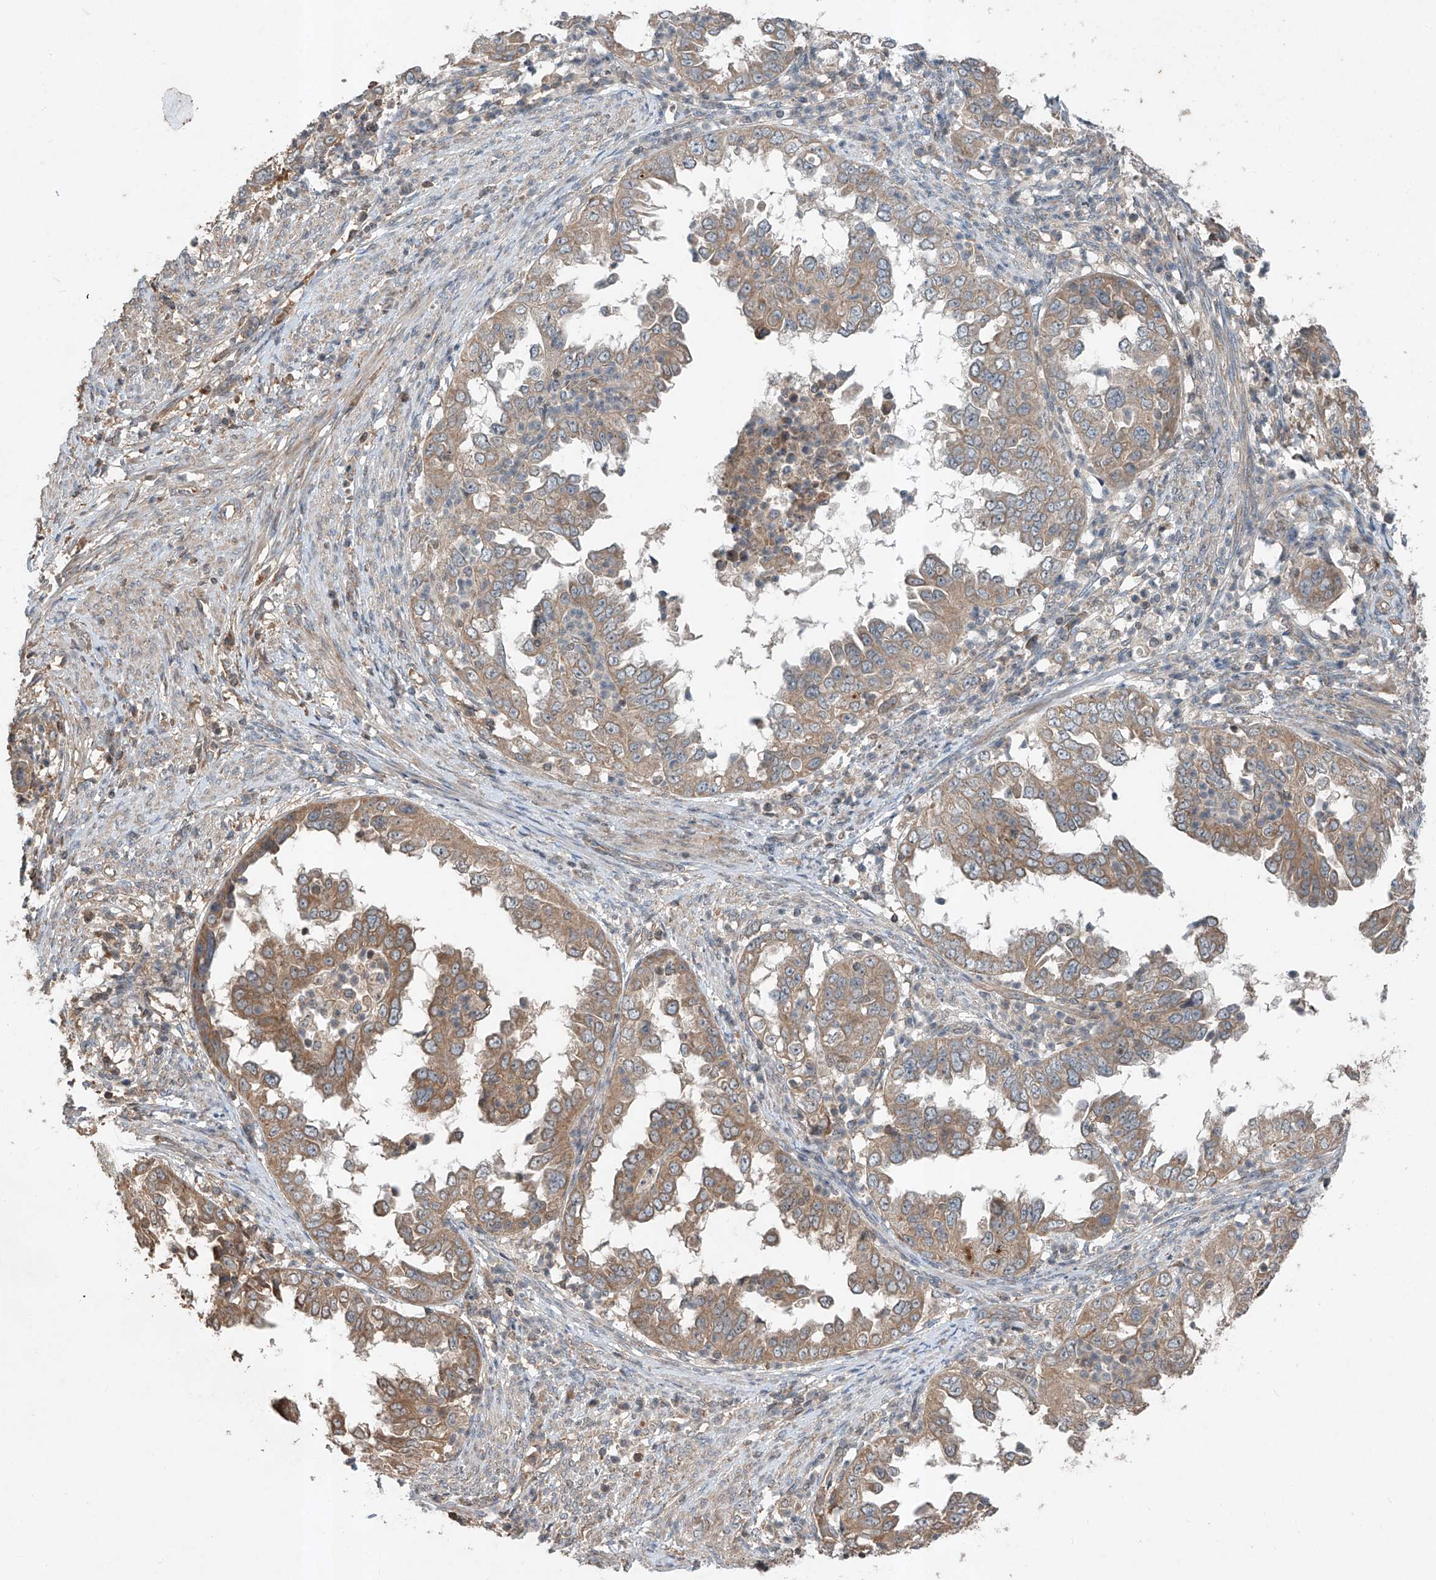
{"staining": {"intensity": "moderate", "quantity": "25%-75%", "location": "cytoplasmic/membranous"}, "tissue": "endometrial cancer", "cell_type": "Tumor cells", "image_type": "cancer", "snomed": [{"axis": "morphology", "description": "Adenocarcinoma, NOS"}, {"axis": "topography", "description": "Endometrium"}], "caption": "Protein expression by immunohistochemistry (IHC) demonstrates moderate cytoplasmic/membranous staining in about 25%-75% of tumor cells in endometrial cancer. The protein is stained brown, and the nuclei are stained in blue (DAB IHC with brightfield microscopy, high magnification).", "gene": "ADAM23", "patient": {"sex": "female", "age": 85}}